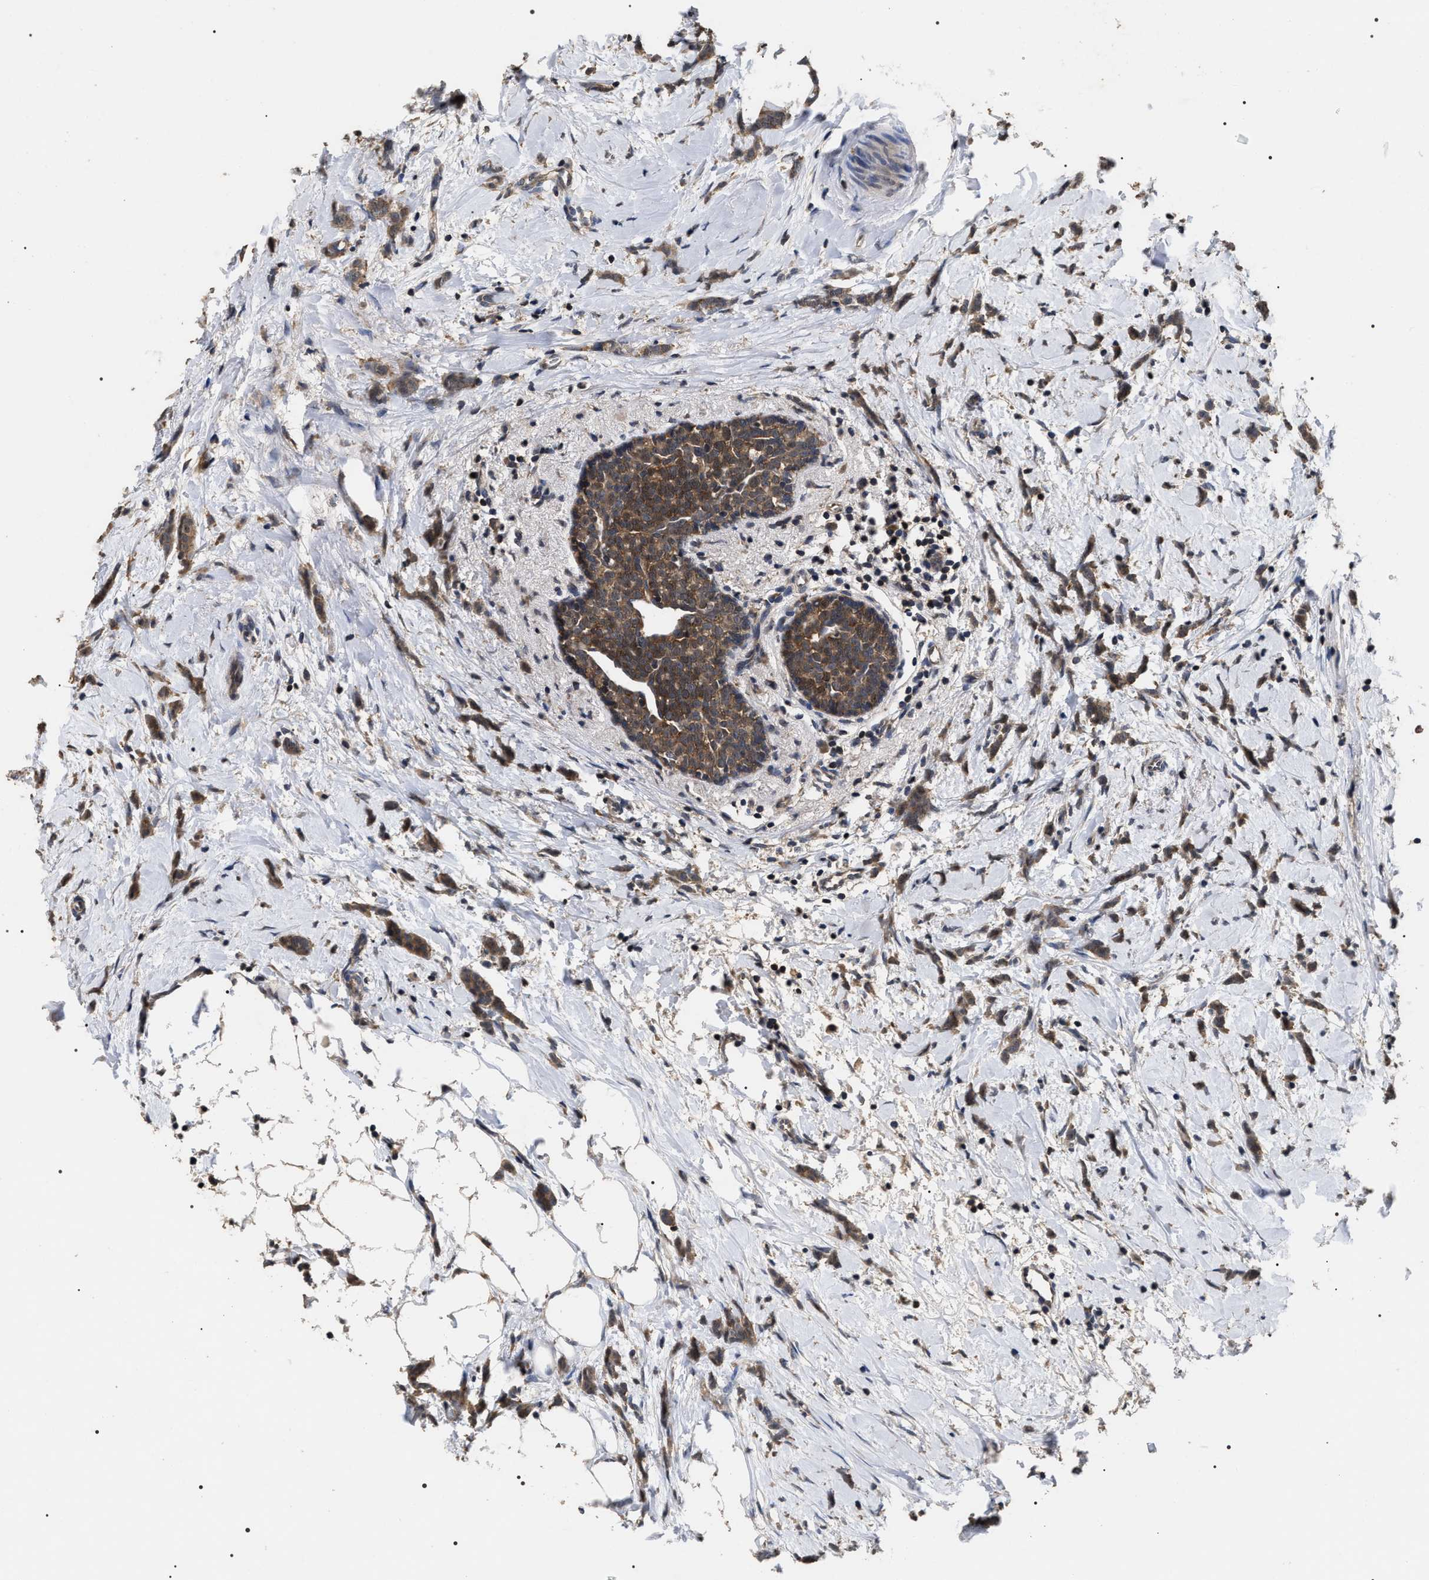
{"staining": {"intensity": "moderate", "quantity": ">75%", "location": "cytoplasmic/membranous"}, "tissue": "breast cancer", "cell_type": "Tumor cells", "image_type": "cancer", "snomed": [{"axis": "morphology", "description": "Lobular carcinoma, in situ"}, {"axis": "morphology", "description": "Lobular carcinoma"}, {"axis": "topography", "description": "Breast"}], "caption": "A medium amount of moderate cytoplasmic/membranous positivity is seen in approximately >75% of tumor cells in lobular carcinoma (breast) tissue.", "gene": "UPF3A", "patient": {"sex": "female", "age": 41}}